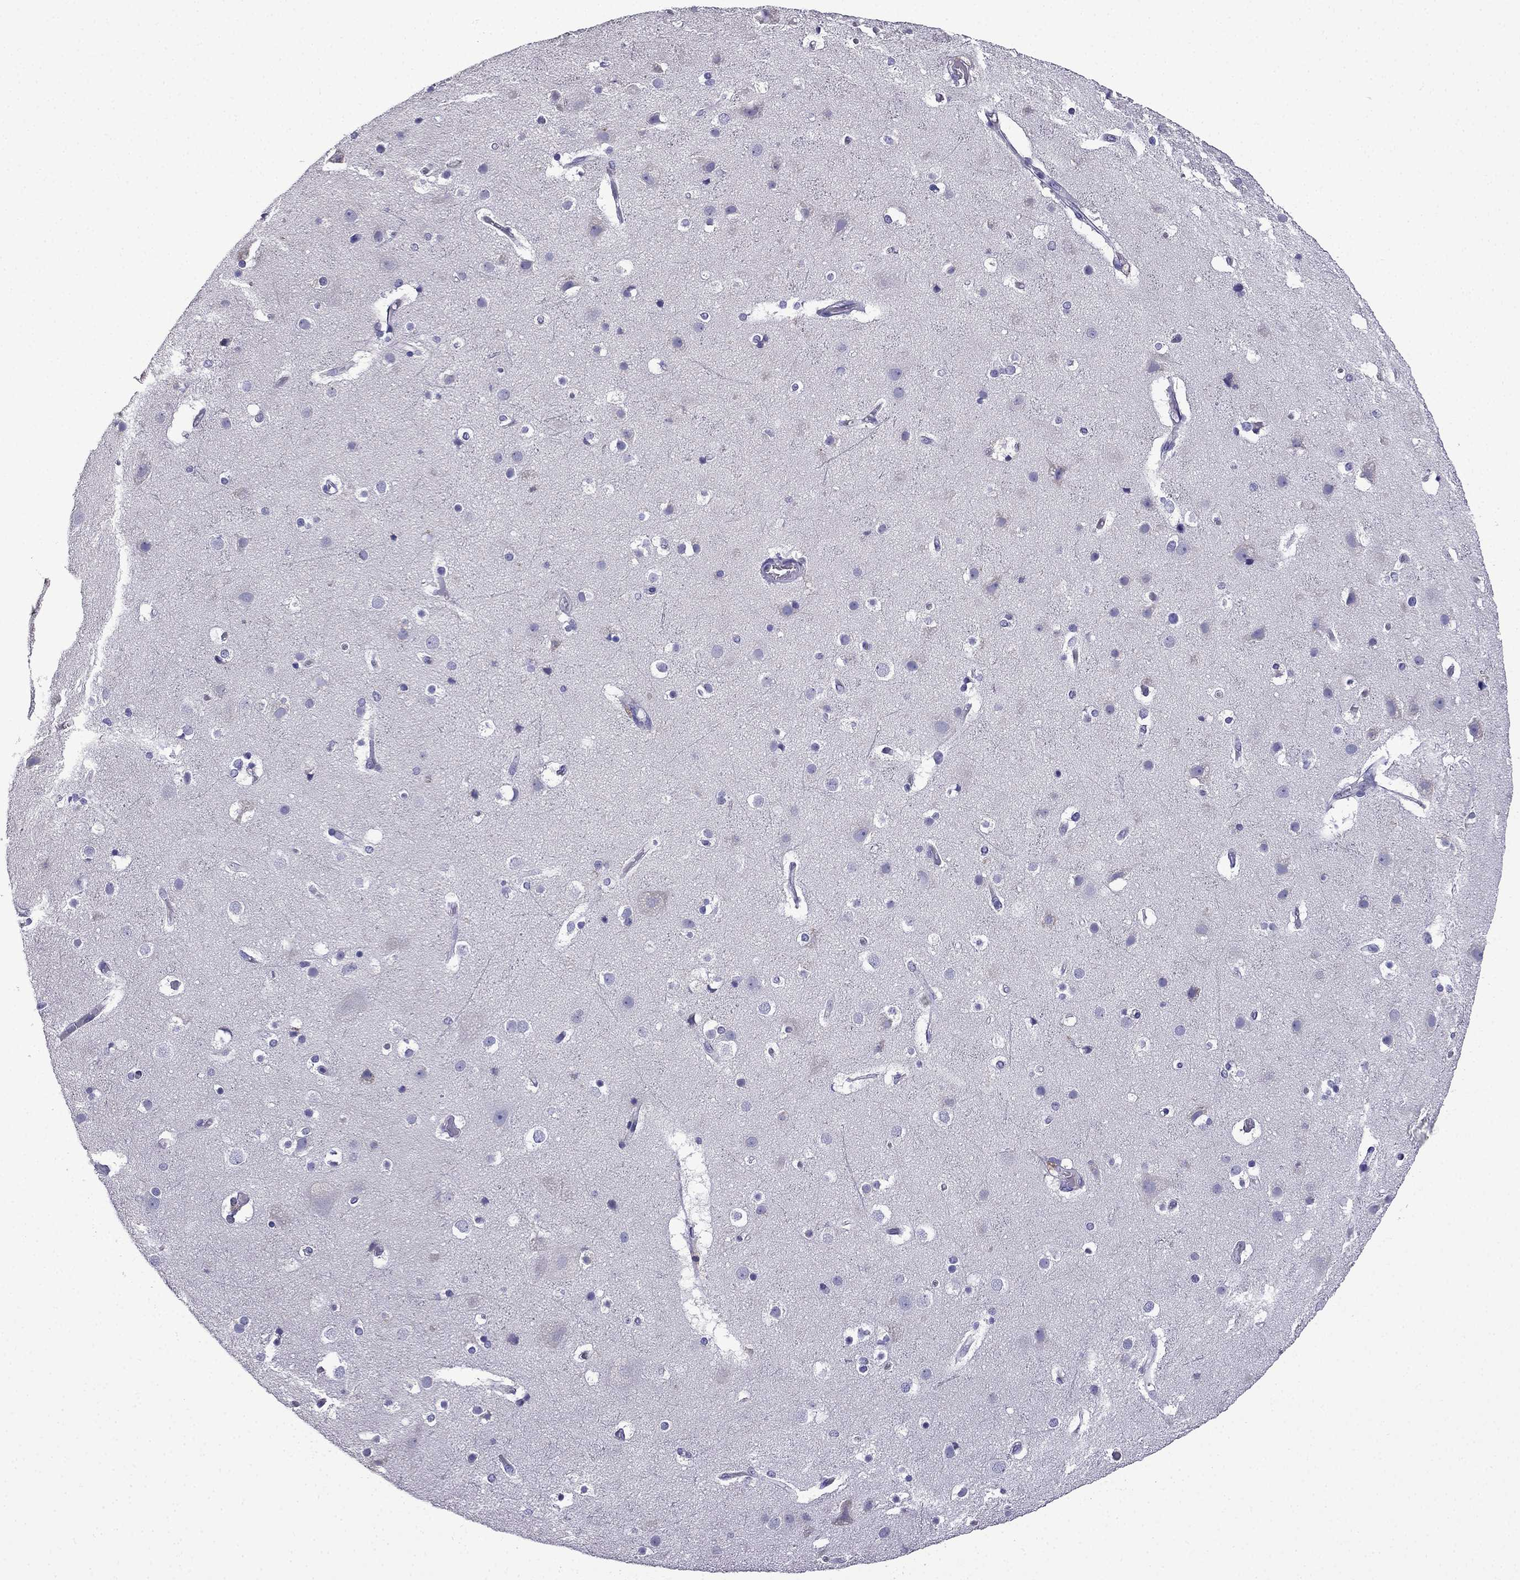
{"staining": {"intensity": "negative", "quantity": "none", "location": "none"}, "tissue": "cerebral cortex", "cell_type": "Endothelial cells", "image_type": "normal", "snomed": [{"axis": "morphology", "description": "Normal tissue, NOS"}, {"axis": "topography", "description": "Cerebral cortex"}], "caption": "Histopathology image shows no protein expression in endothelial cells of unremarkable cerebral cortex.", "gene": "TSSK4", "patient": {"sex": "female", "age": 52}}